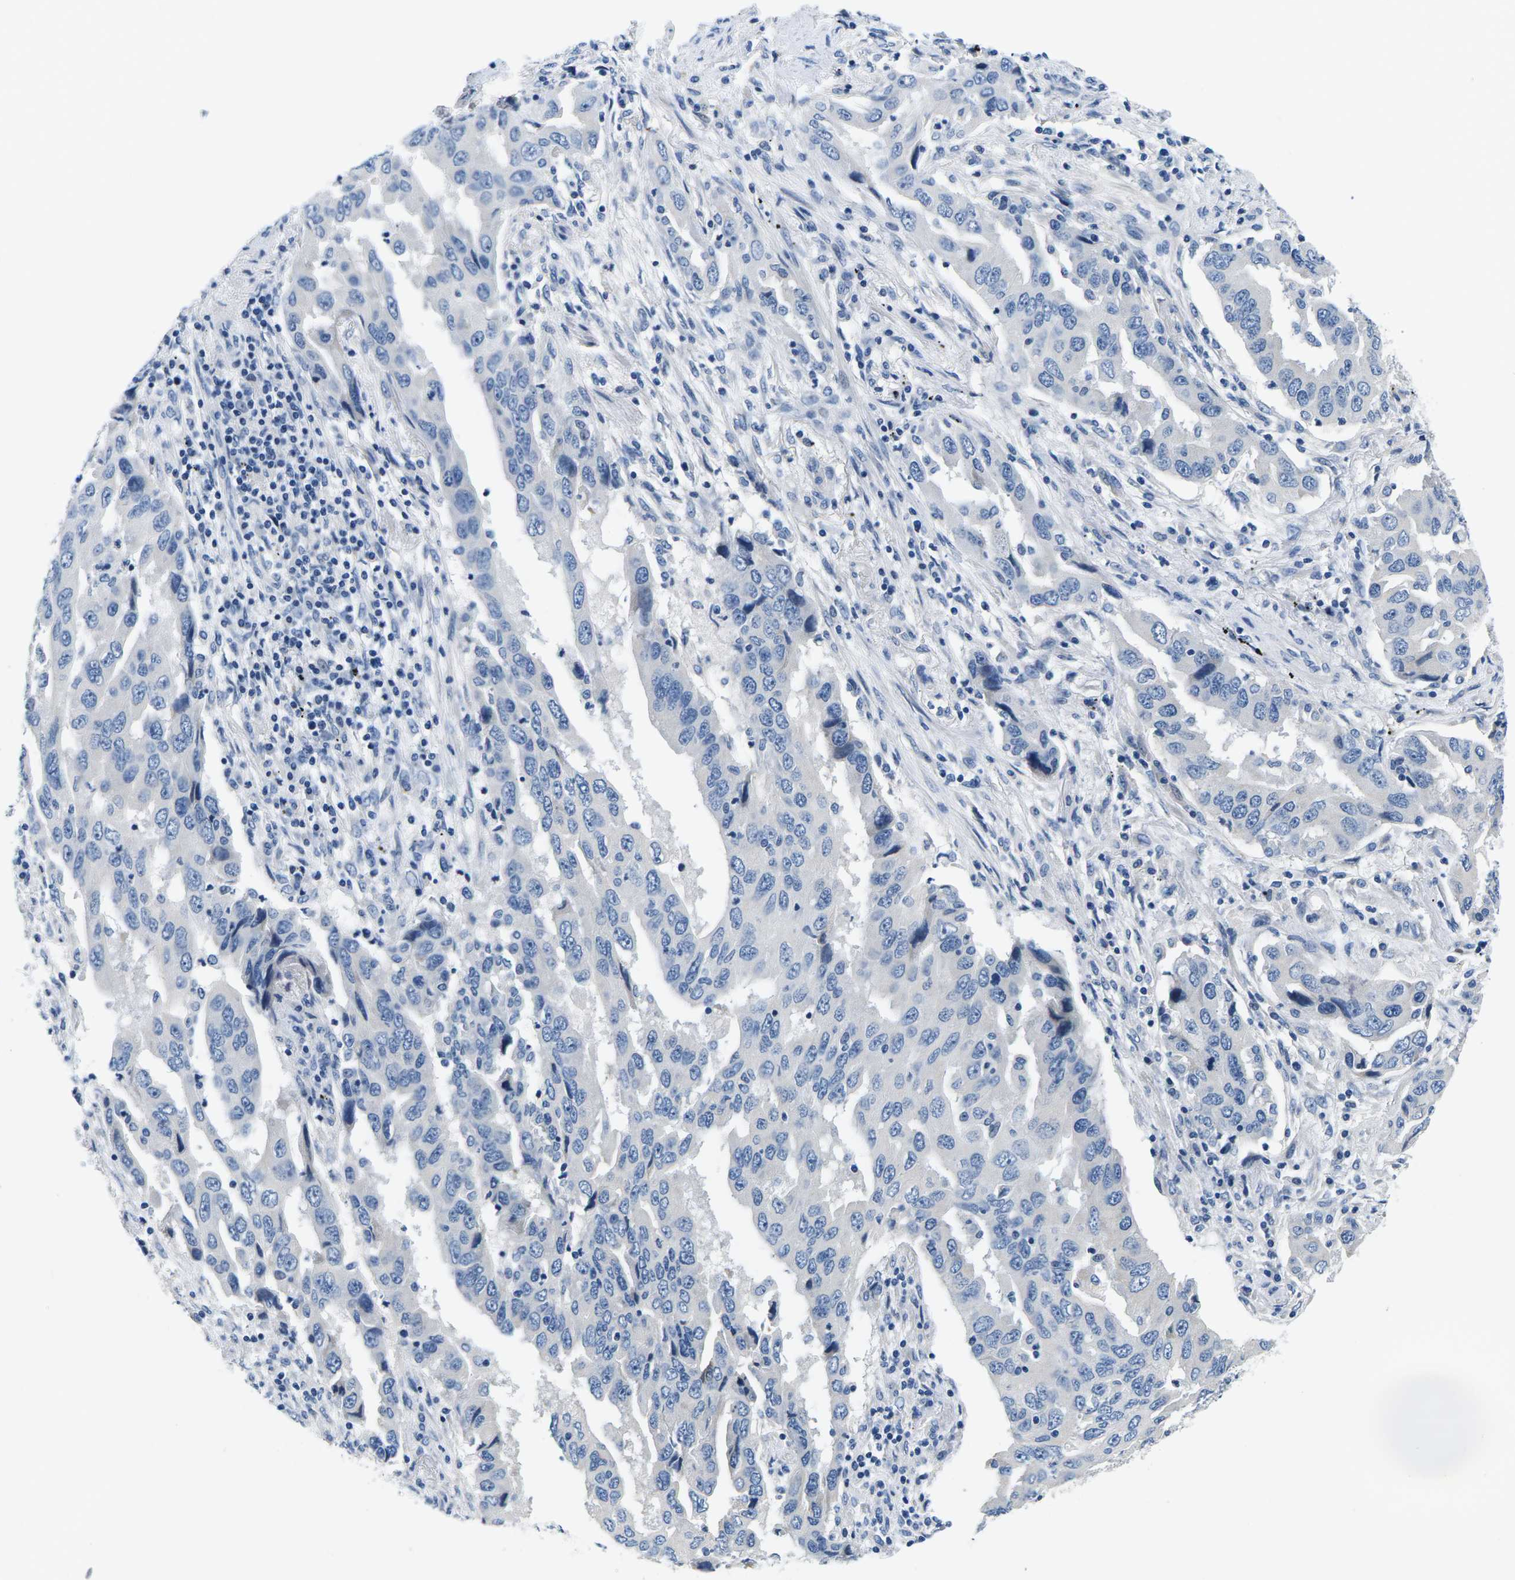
{"staining": {"intensity": "negative", "quantity": "none", "location": "none"}, "tissue": "lung cancer", "cell_type": "Tumor cells", "image_type": "cancer", "snomed": [{"axis": "morphology", "description": "Adenocarcinoma, NOS"}, {"axis": "topography", "description": "Lung"}], "caption": "High magnification brightfield microscopy of lung cancer (adenocarcinoma) stained with DAB (3,3'-diaminobenzidine) (brown) and counterstained with hematoxylin (blue): tumor cells show no significant staining.", "gene": "TSPAN2", "patient": {"sex": "female", "age": 65}}